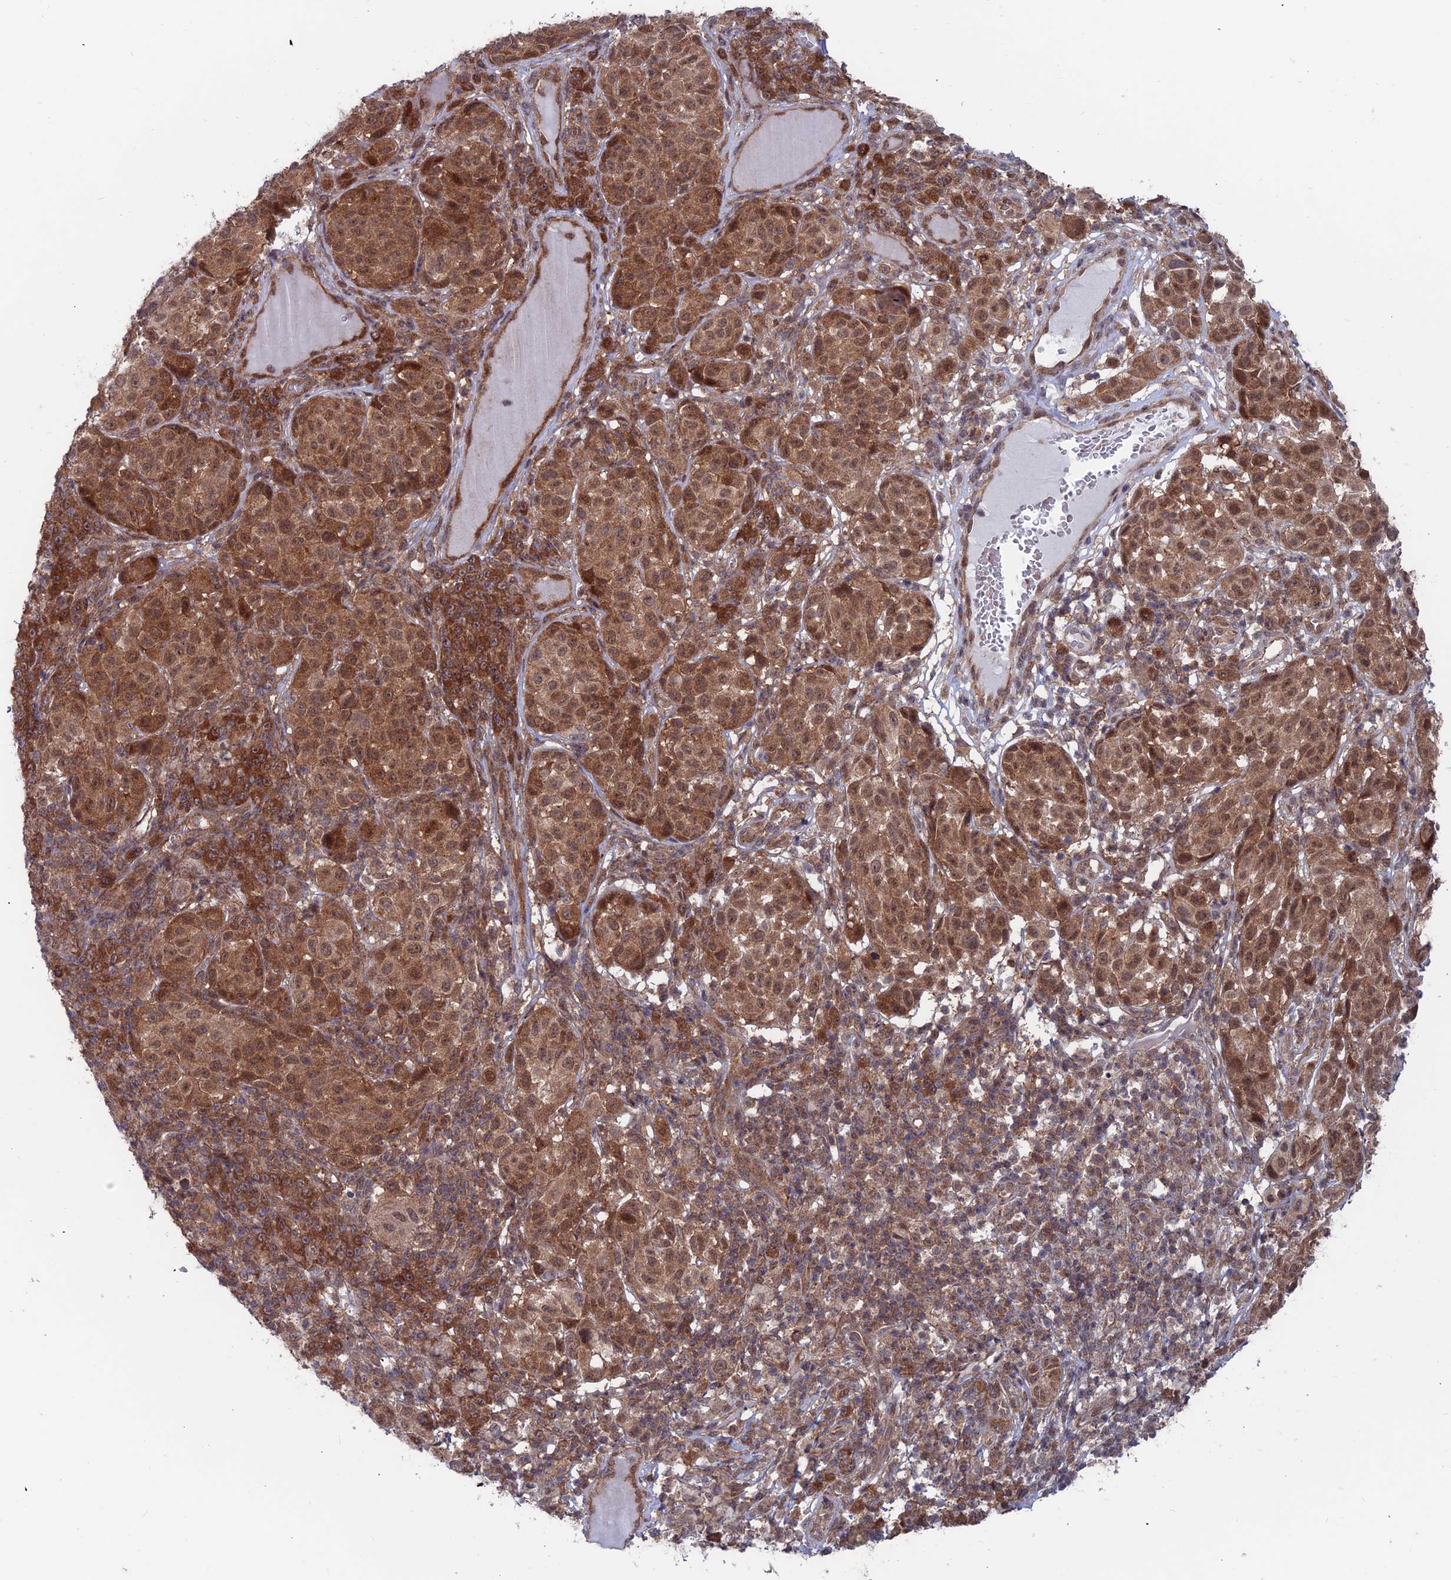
{"staining": {"intensity": "strong", "quantity": ">75%", "location": "cytoplasmic/membranous,nuclear"}, "tissue": "melanoma", "cell_type": "Tumor cells", "image_type": "cancer", "snomed": [{"axis": "morphology", "description": "Malignant melanoma, NOS"}, {"axis": "topography", "description": "Skin"}], "caption": "Malignant melanoma stained for a protein displays strong cytoplasmic/membranous and nuclear positivity in tumor cells. (DAB IHC, brown staining for protein, blue staining for nuclei).", "gene": "IGBP1", "patient": {"sex": "male", "age": 38}}